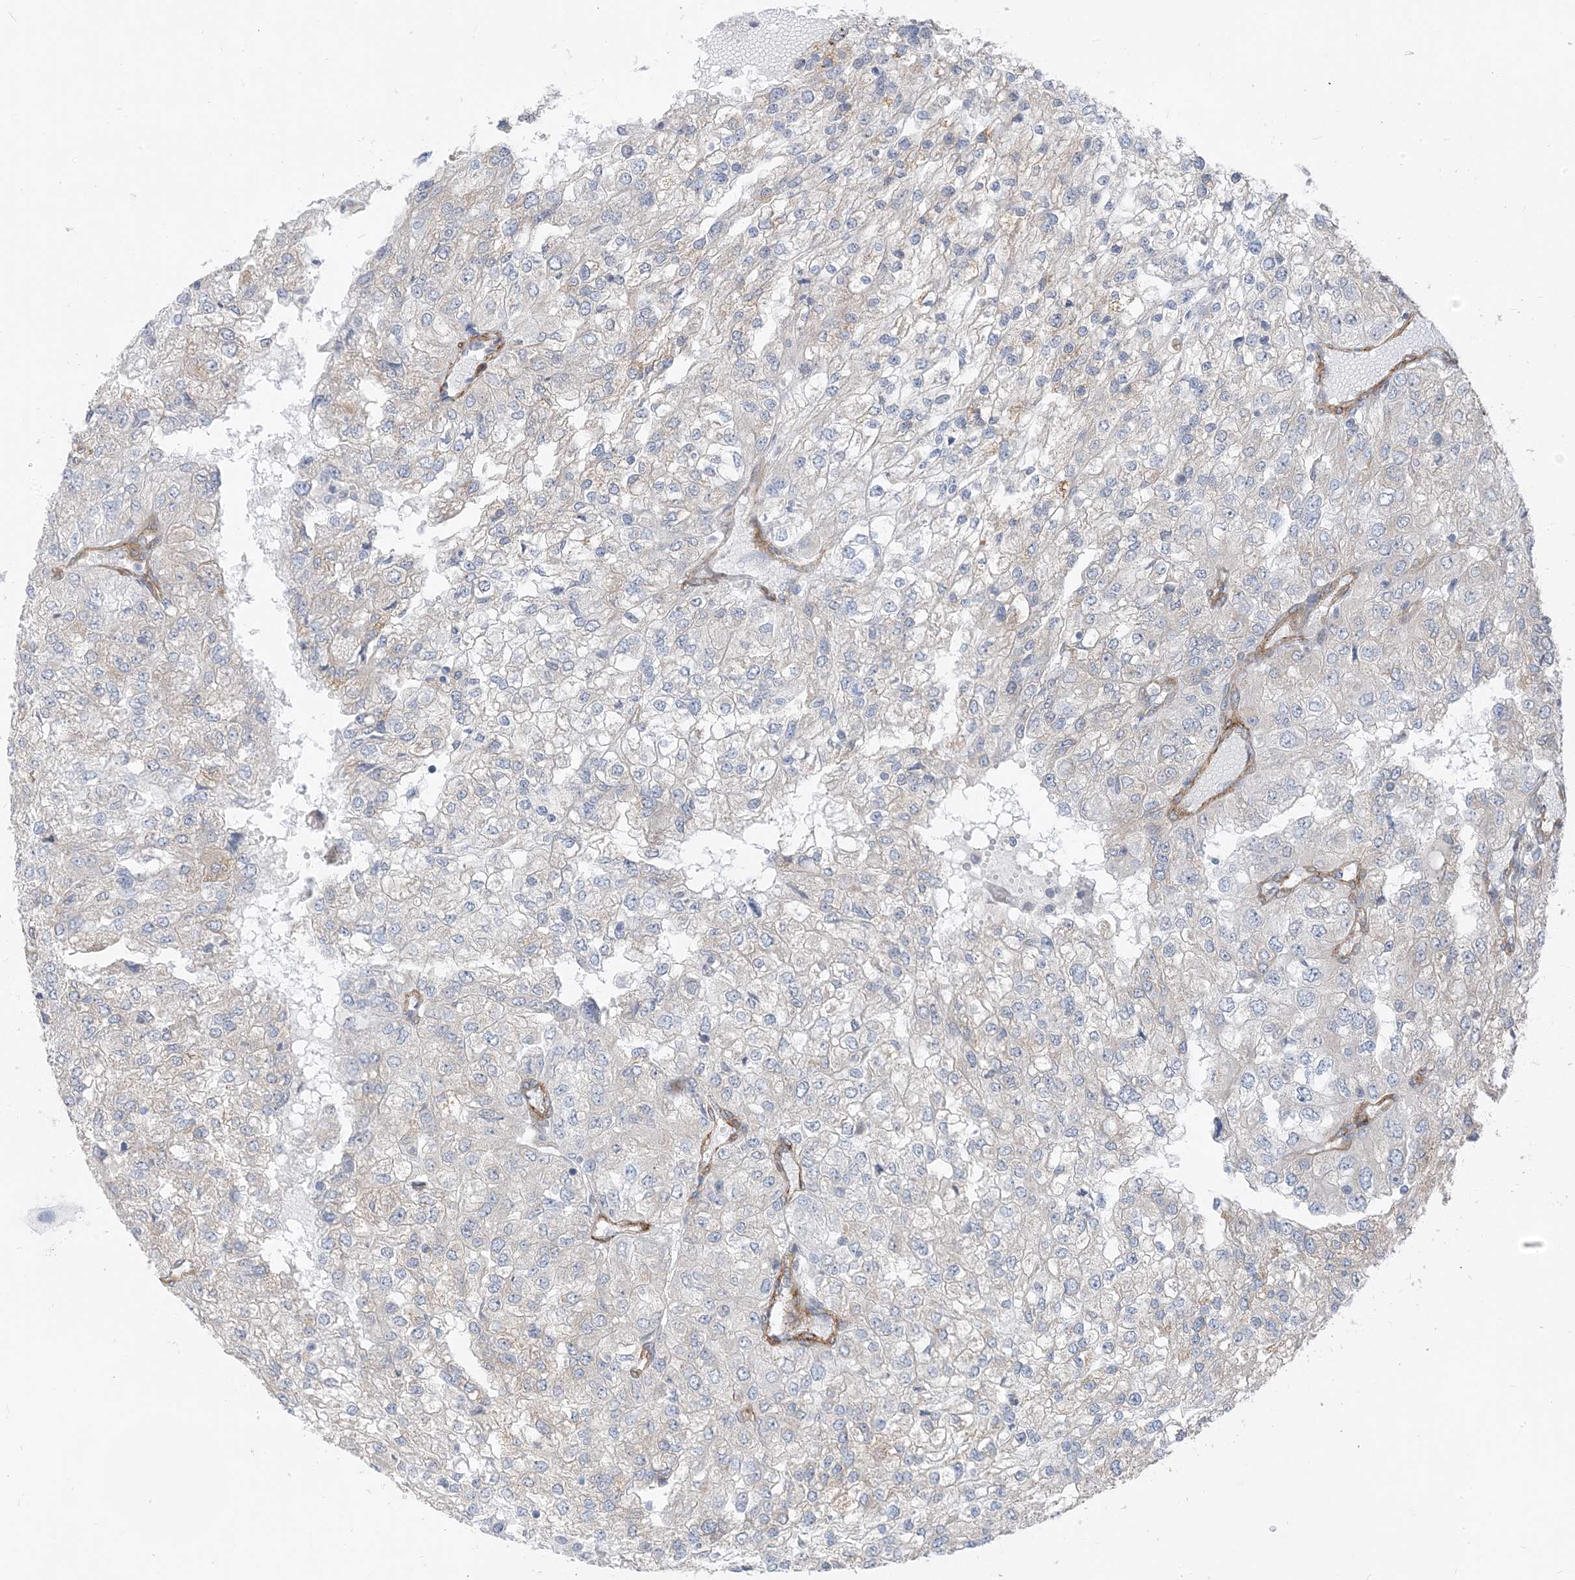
{"staining": {"intensity": "negative", "quantity": "none", "location": "none"}, "tissue": "renal cancer", "cell_type": "Tumor cells", "image_type": "cancer", "snomed": [{"axis": "morphology", "description": "Adenocarcinoma, NOS"}, {"axis": "topography", "description": "Kidney"}], "caption": "Histopathology image shows no protein positivity in tumor cells of renal cancer tissue.", "gene": "PLEKHA3", "patient": {"sex": "female", "age": 54}}